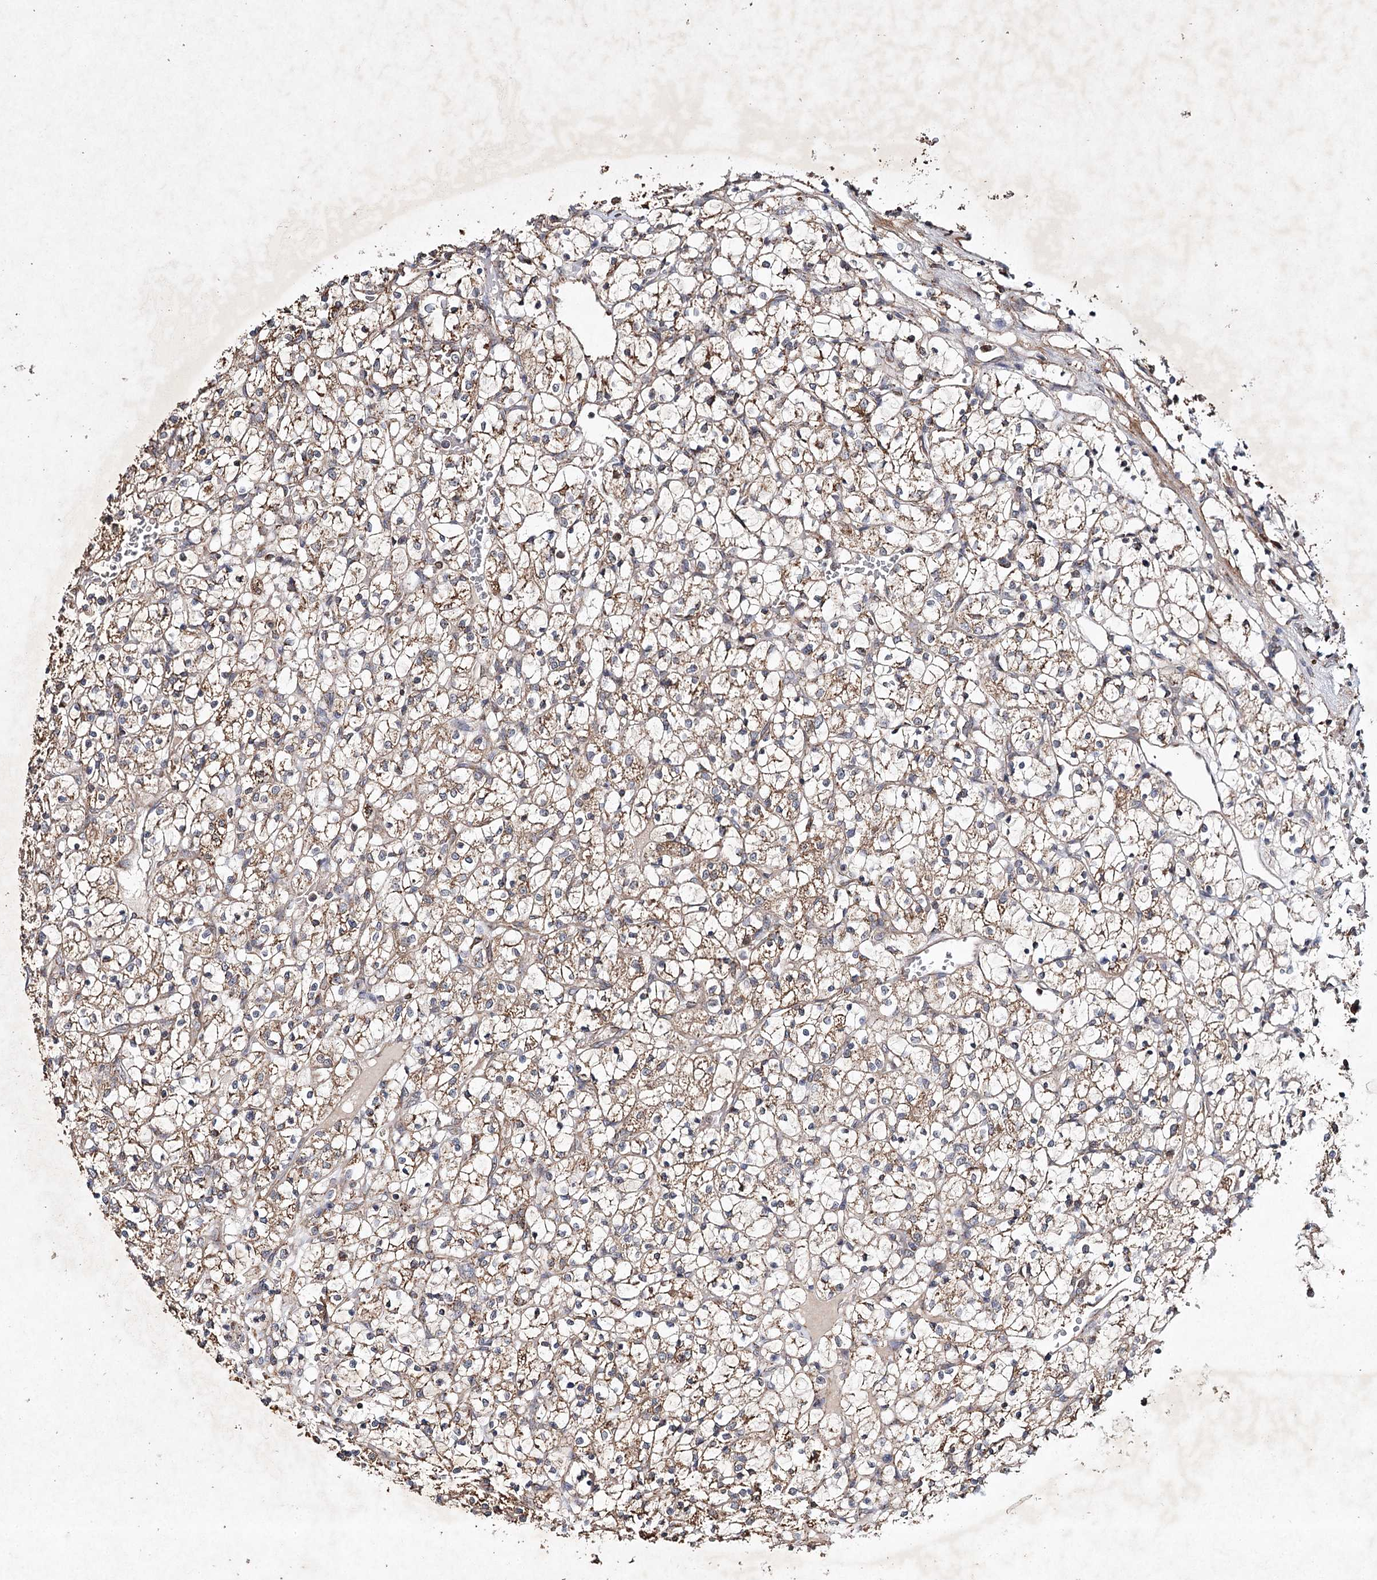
{"staining": {"intensity": "moderate", "quantity": ">75%", "location": "cytoplasmic/membranous"}, "tissue": "renal cancer", "cell_type": "Tumor cells", "image_type": "cancer", "snomed": [{"axis": "morphology", "description": "Adenocarcinoma, NOS"}, {"axis": "topography", "description": "Kidney"}], "caption": "Tumor cells show medium levels of moderate cytoplasmic/membranous expression in approximately >75% of cells in renal cancer (adenocarcinoma).", "gene": "PIK3CB", "patient": {"sex": "female", "age": 69}}